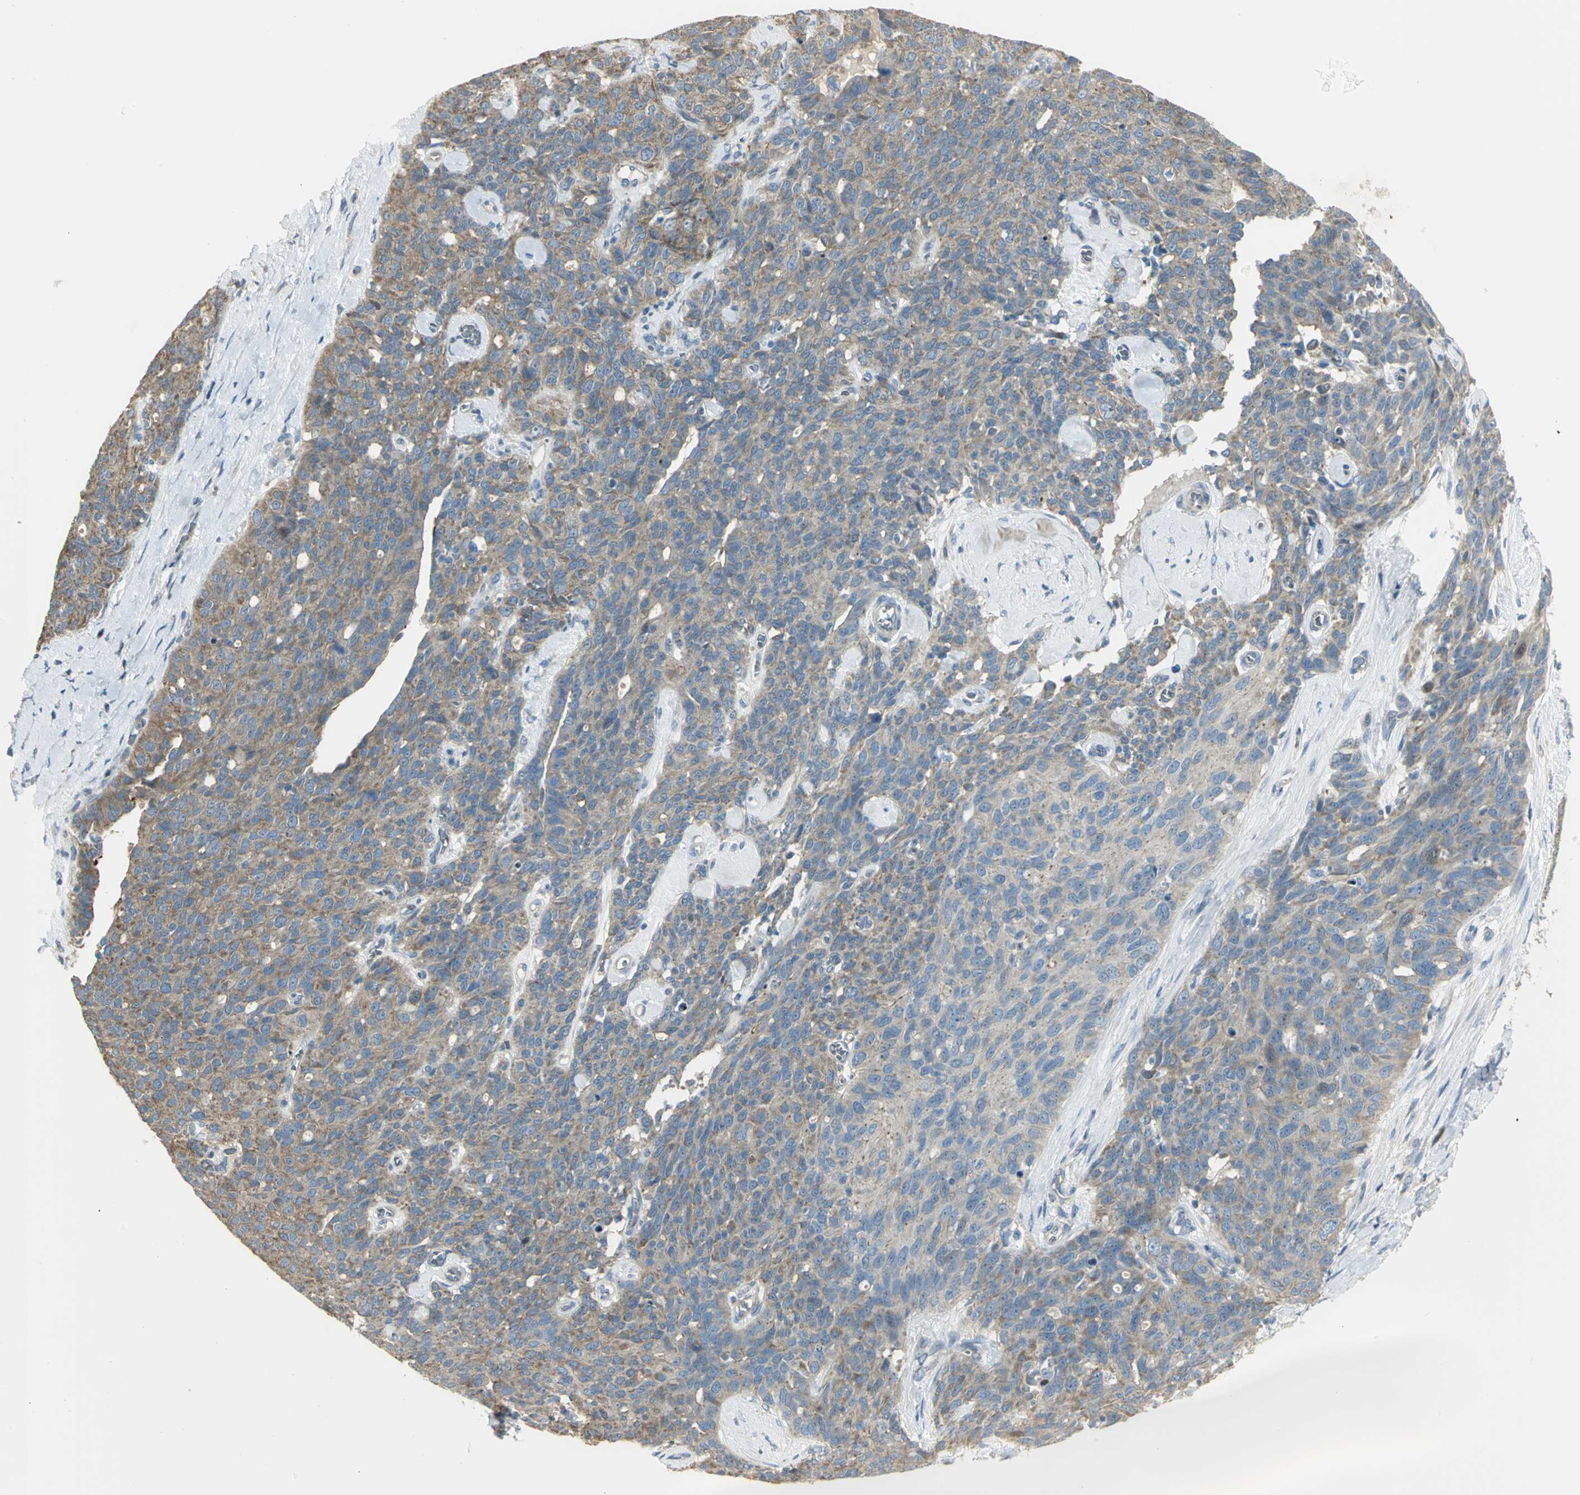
{"staining": {"intensity": "weak", "quantity": ">75%", "location": "cytoplasmic/membranous"}, "tissue": "ovarian cancer", "cell_type": "Tumor cells", "image_type": "cancer", "snomed": [{"axis": "morphology", "description": "Carcinoma, endometroid"}, {"axis": "topography", "description": "Ovary"}], "caption": "Protein expression analysis of human ovarian cancer (endometroid carcinoma) reveals weak cytoplasmic/membranous staining in approximately >75% of tumor cells. (DAB (3,3'-diaminobenzidine) = brown stain, brightfield microscopy at high magnification).", "gene": "ANK1", "patient": {"sex": "female", "age": 60}}